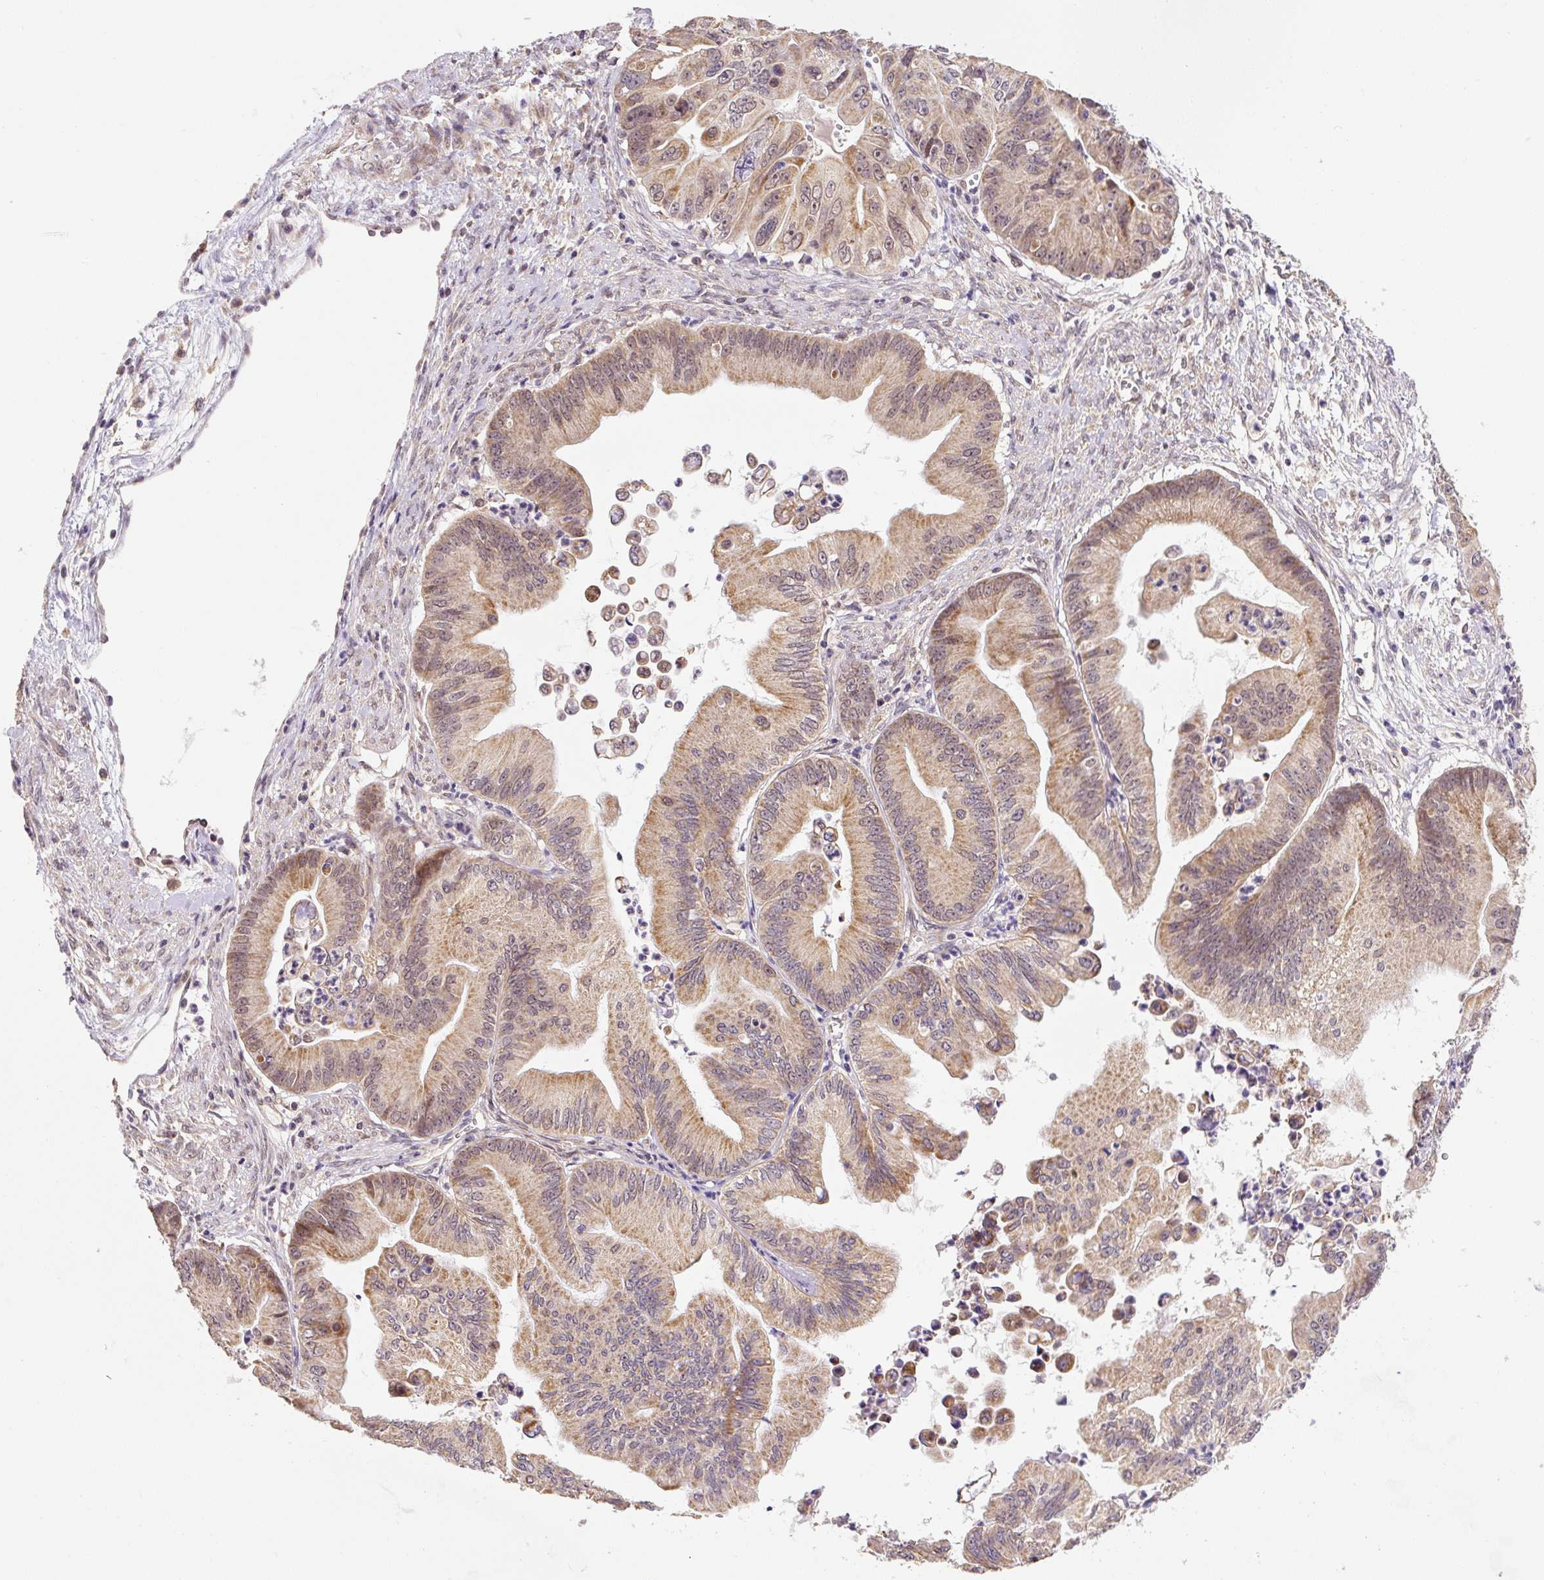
{"staining": {"intensity": "moderate", "quantity": ">75%", "location": "cytoplasmic/membranous,nuclear"}, "tissue": "ovarian cancer", "cell_type": "Tumor cells", "image_type": "cancer", "snomed": [{"axis": "morphology", "description": "Cystadenocarcinoma, mucinous, NOS"}, {"axis": "topography", "description": "Ovary"}], "caption": "Immunohistochemical staining of human mucinous cystadenocarcinoma (ovarian) exhibits medium levels of moderate cytoplasmic/membranous and nuclear positivity in approximately >75% of tumor cells.", "gene": "MFSD9", "patient": {"sex": "female", "age": 71}}